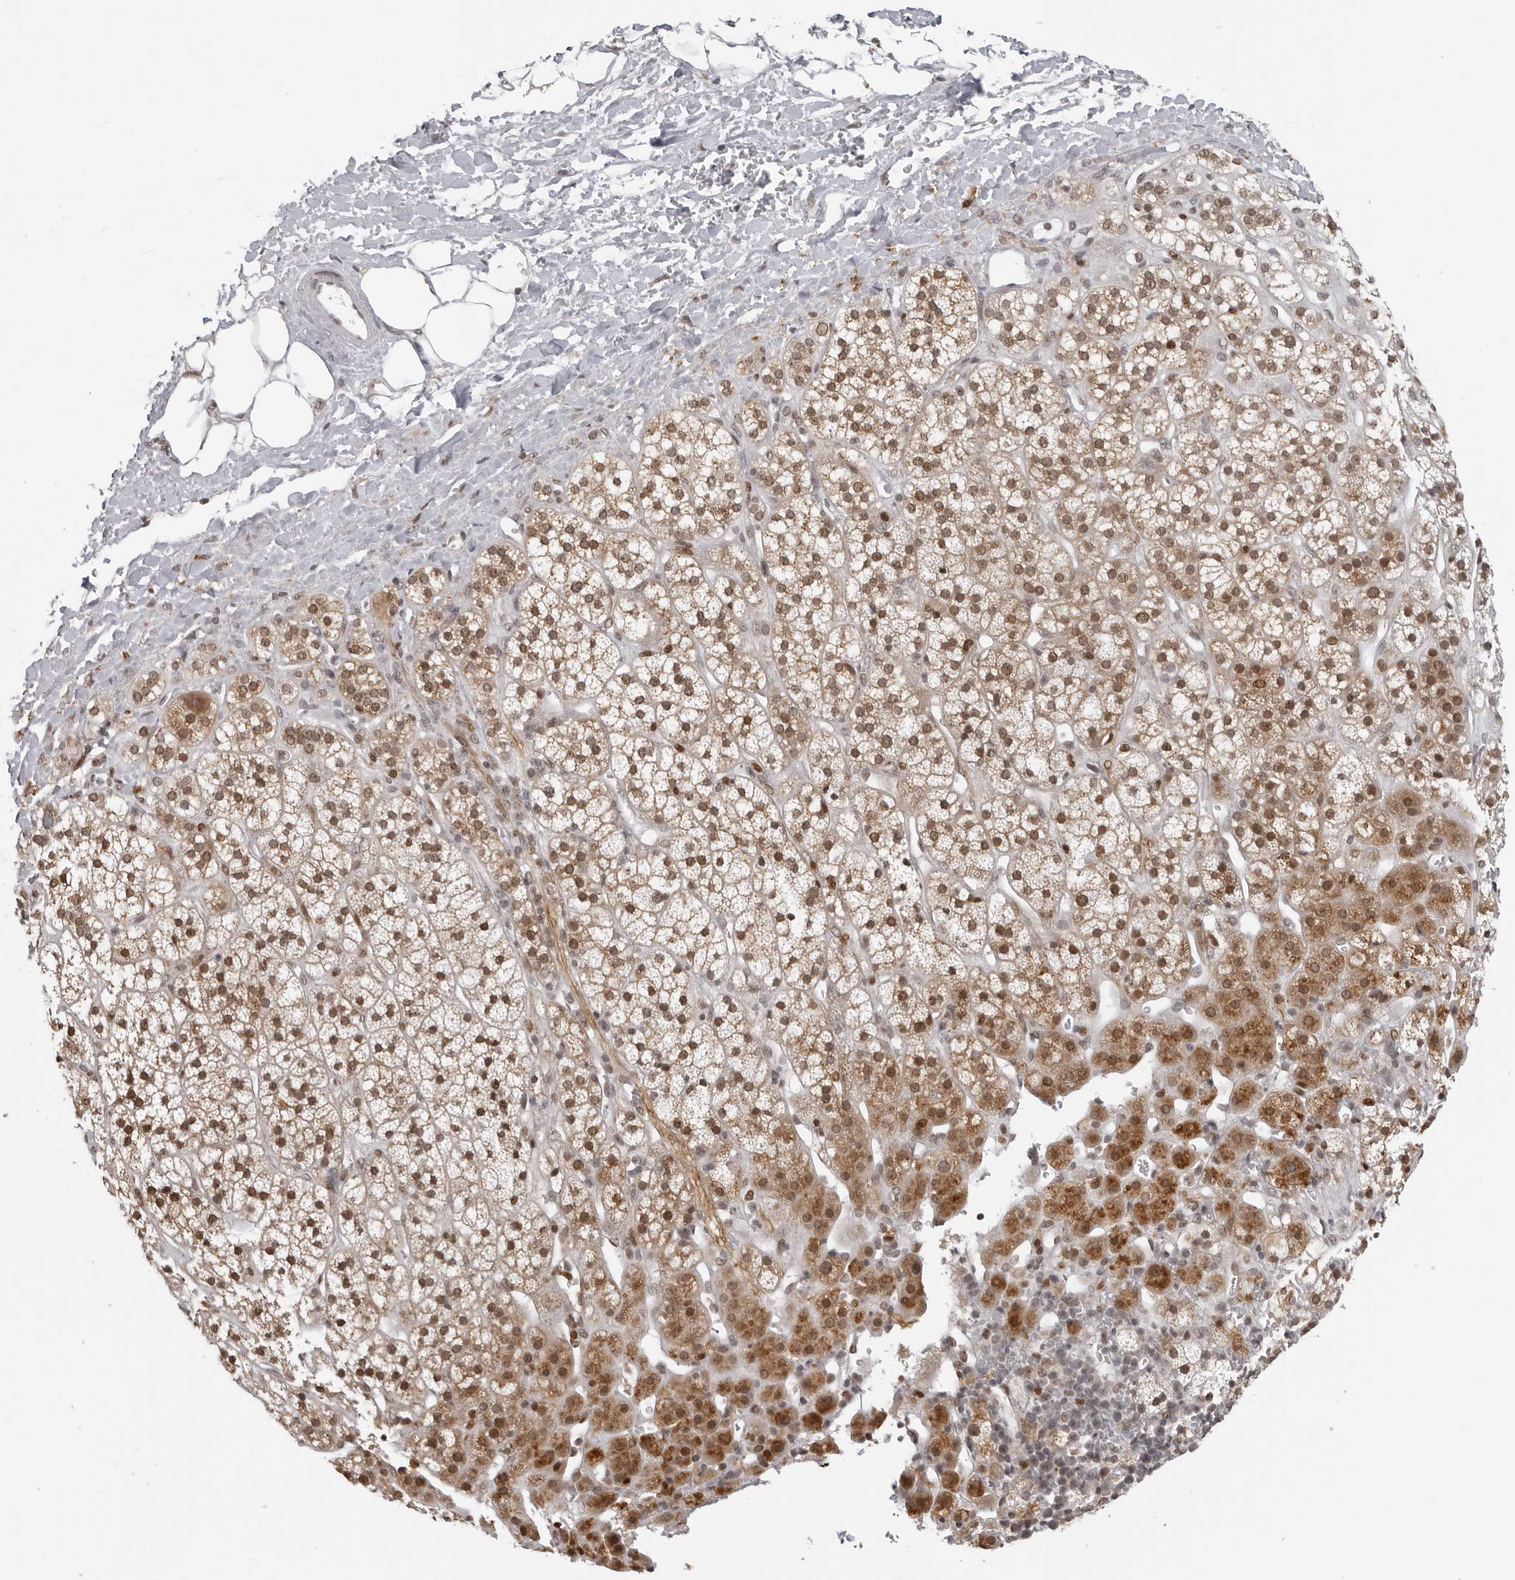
{"staining": {"intensity": "moderate", "quantity": ">75%", "location": "cytoplasmic/membranous,nuclear"}, "tissue": "adrenal gland", "cell_type": "Glandular cells", "image_type": "normal", "snomed": [{"axis": "morphology", "description": "Normal tissue, NOS"}, {"axis": "topography", "description": "Adrenal gland"}], "caption": "Brown immunohistochemical staining in benign human adrenal gland displays moderate cytoplasmic/membranous,nuclear expression in approximately >75% of glandular cells.", "gene": "MAF", "patient": {"sex": "male", "age": 56}}